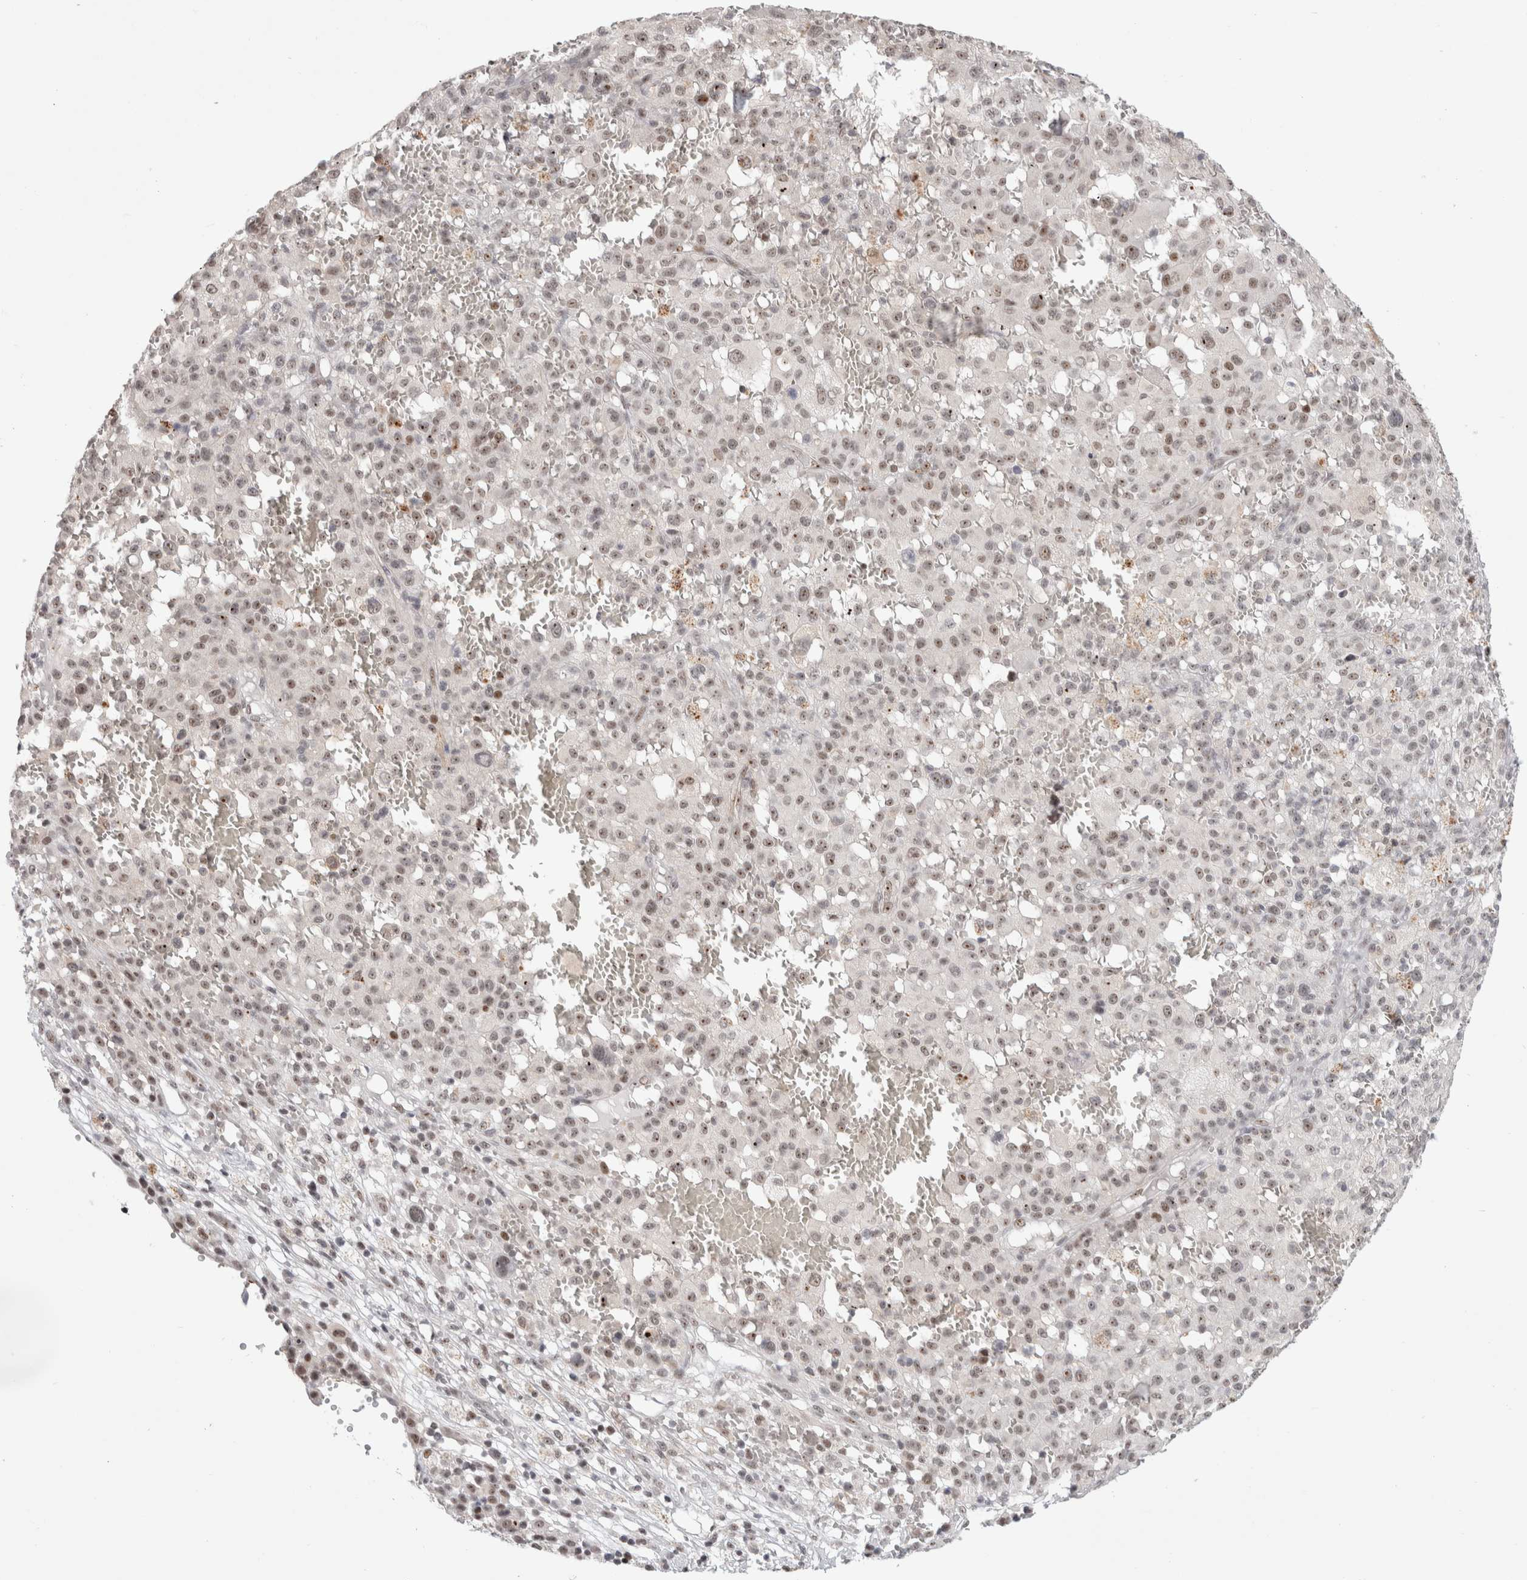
{"staining": {"intensity": "weak", "quantity": "25%-75%", "location": "nuclear"}, "tissue": "melanoma", "cell_type": "Tumor cells", "image_type": "cancer", "snomed": [{"axis": "morphology", "description": "Malignant melanoma, Metastatic site"}, {"axis": "topography", "description": "Skin"}], "caption": "Immunohistochemical staining of melanoma demonstrates low levels of weak nuclear protein positivity in about 25%-75% of tumor cells.", "gene": "SENP6", "patient": {"sex": "female", "age": 74}}